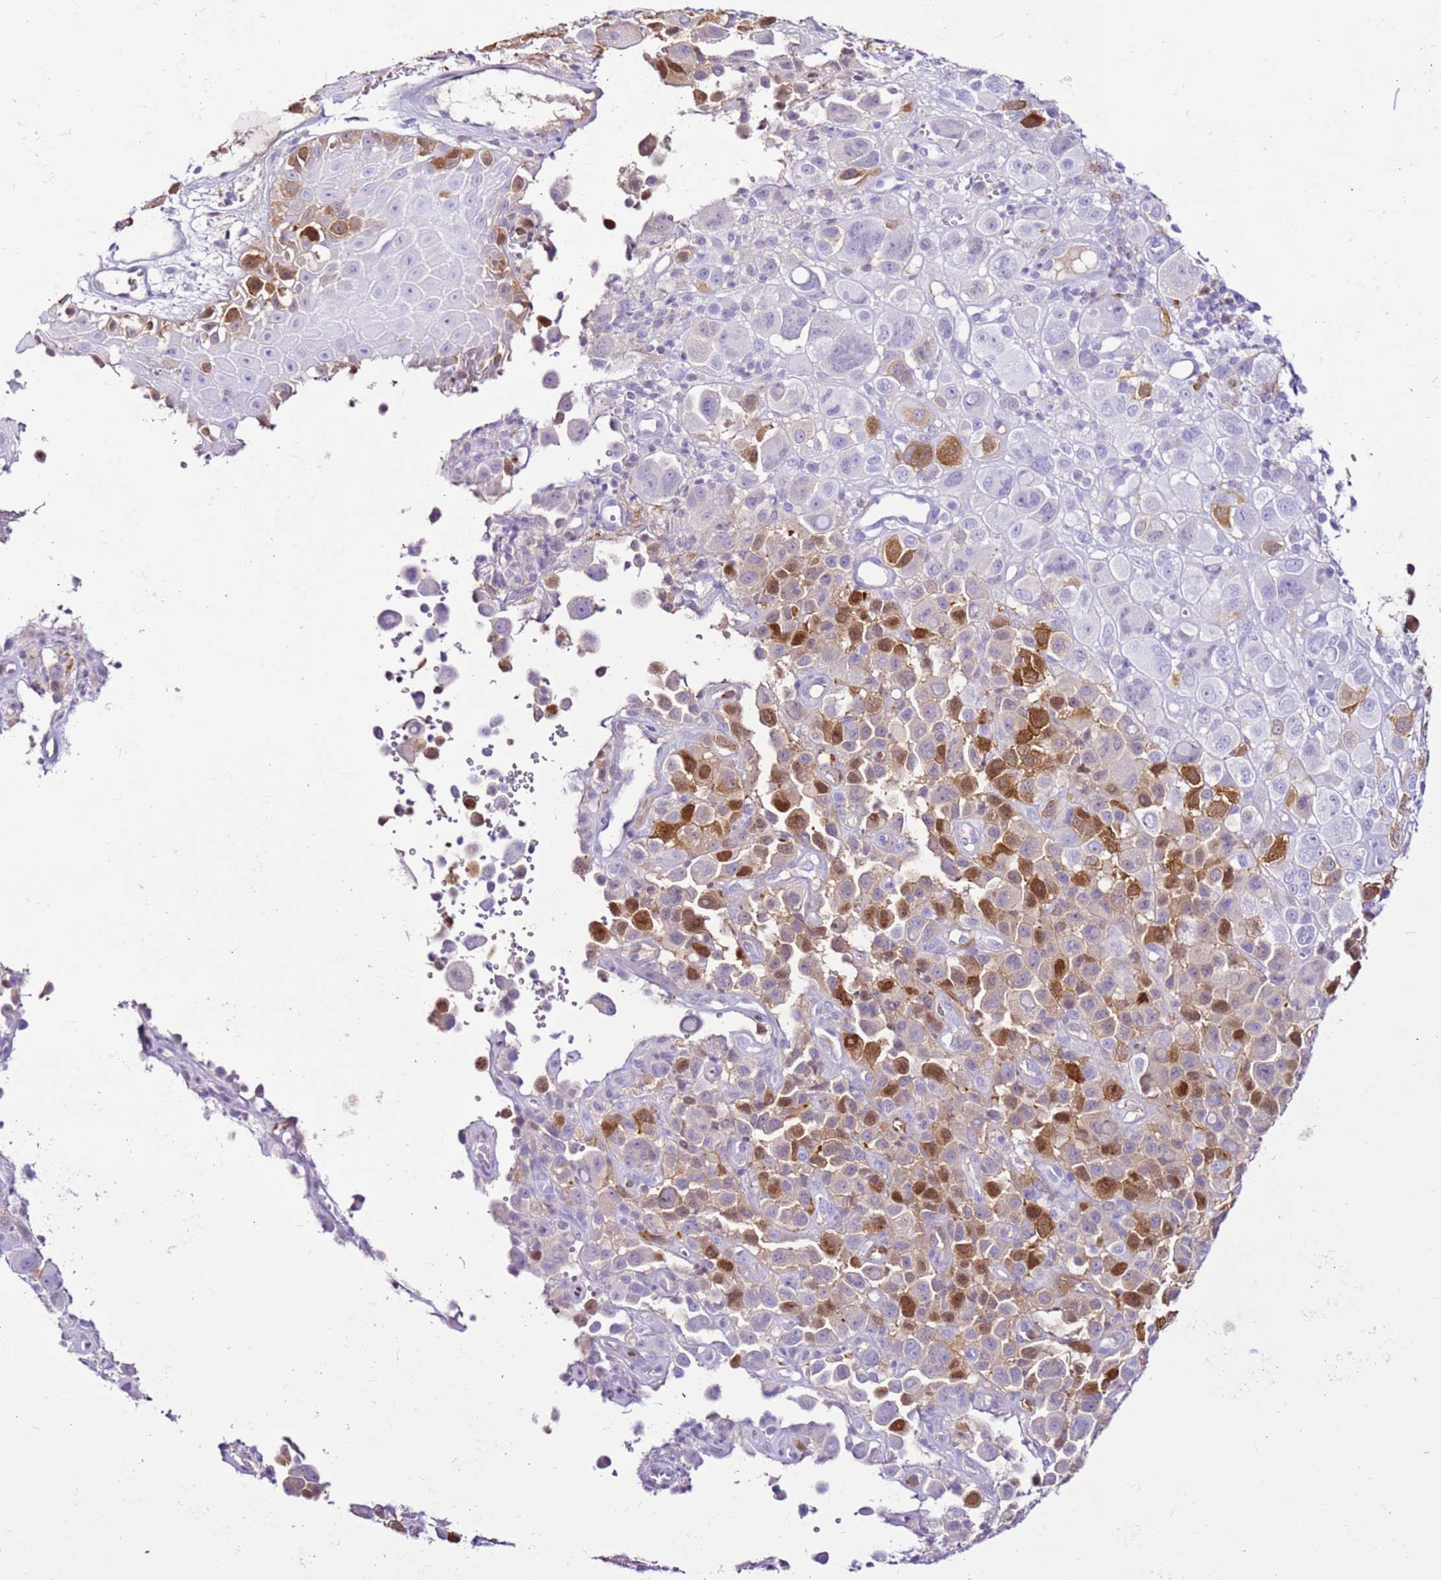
{"staining": {"intensity": "strong", "quantity": "25%-75%", "location": "cytoplasmic/membranous,nuclear"}, "tissue": "melanoma", "cell_type": "Tumor cells", "image_type": "cancer", "snomed": [{"axis": "morphology", "description": "Malignant melanoma, NOS"}, {"axis": "topography", "description": "Skin of trunk"}], "caption": "Immunohistochemistry (IHC) (DAB) staining of melanoma reveals strong cytoplasmic/membranous and nuclear protein staining in about 25%-75% of tumor cells.", "gene": "SPC25", "patient": {"sex": "male", "age": 71}}